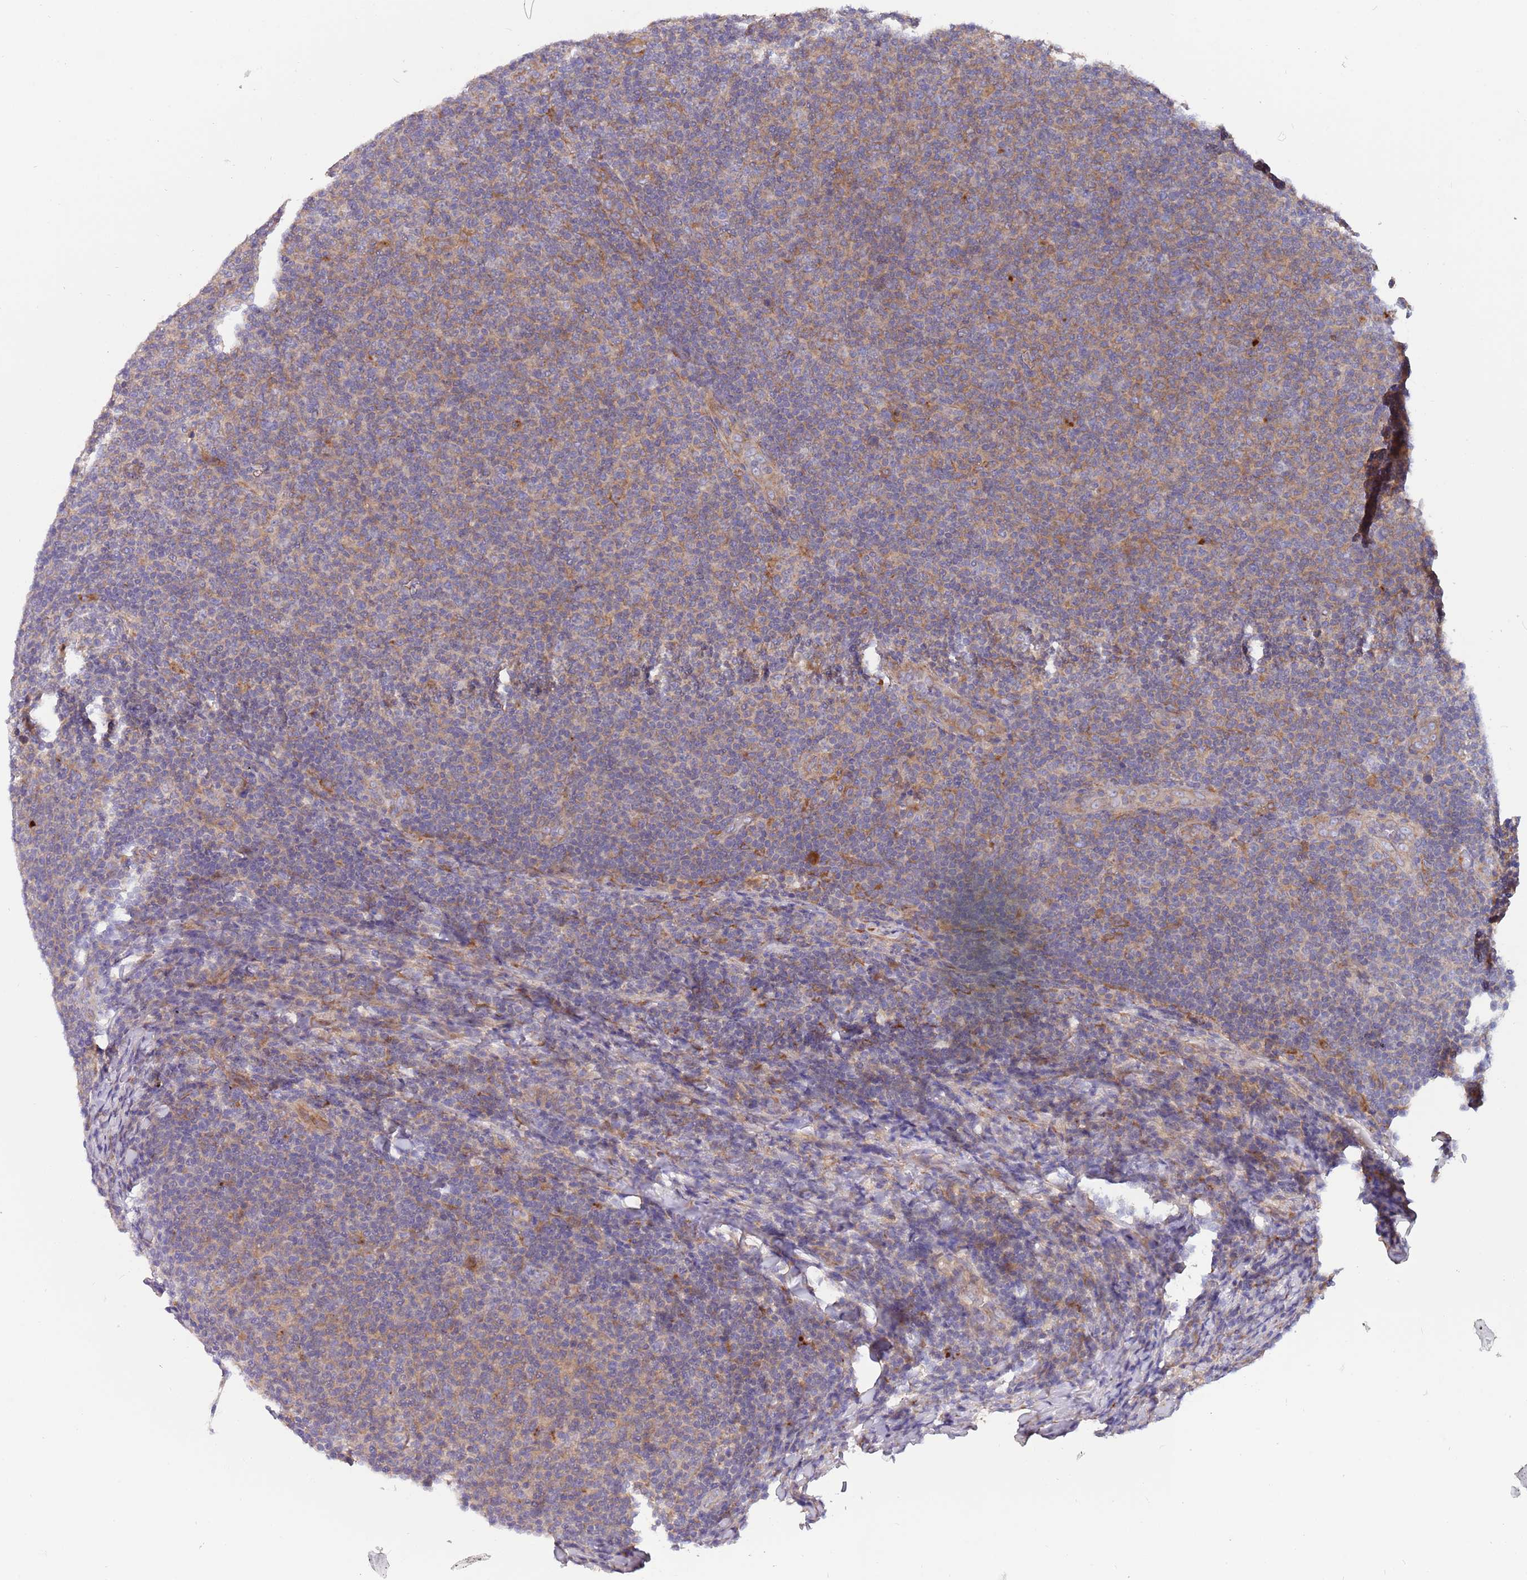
{"staining": {"intensity": "negative", "quantity": "none", "location": "none"}, "tissue": "lymphoma", "cell_type": "Tumor cells", "image_type": "cancer", "snomed": [{"axis": "morphology", "description": "Malignant lymphoma, non-Hodgkin's type, Low grade"}, {"axis": "topography", "description": "Lymph node"}], "caption": "An IHC image of lymphoma is shown. There is no staining in tumor cells of lymphoma. (Brightfield microscopy of DAB immunohistochemistry (IHC) at high magnification).", "gene": "ARMCX6", "patient": {"sex": "male", "age": 66}}